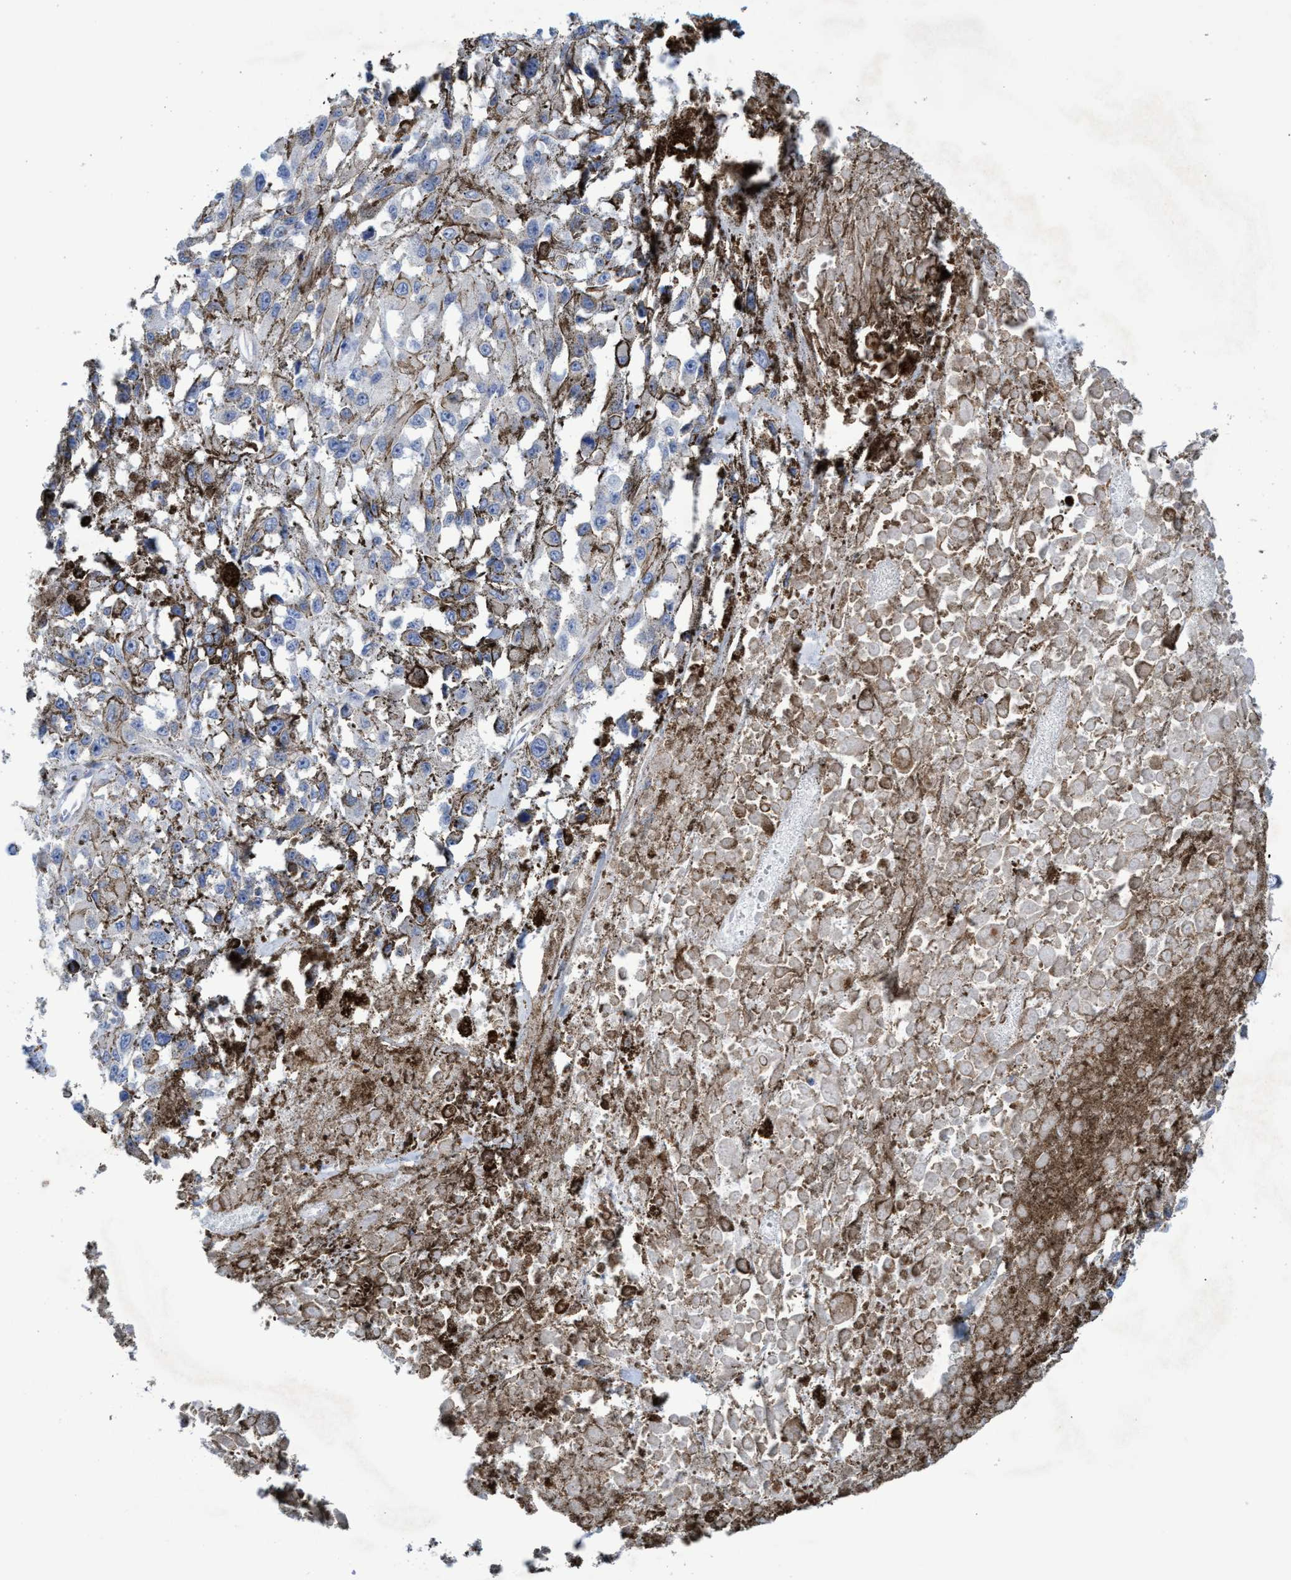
{"staining": {"intensity": "negative", "quantity": "none", "location": "none"}, "tissue": "melanoma", "cell_type": "Tumor cells", "image_type": "cancer", "snomed": [{"axis": "morphology", "description": "Malignant melanoma, Metastatic site"}, {"axis": "topography", "description": "Lymph node"}], "caption": "The image demonstrates no significant expression in tumor cells of melanoma.", "gene": "ZNF750", "patient": {"sex": "male", "age": 59}}